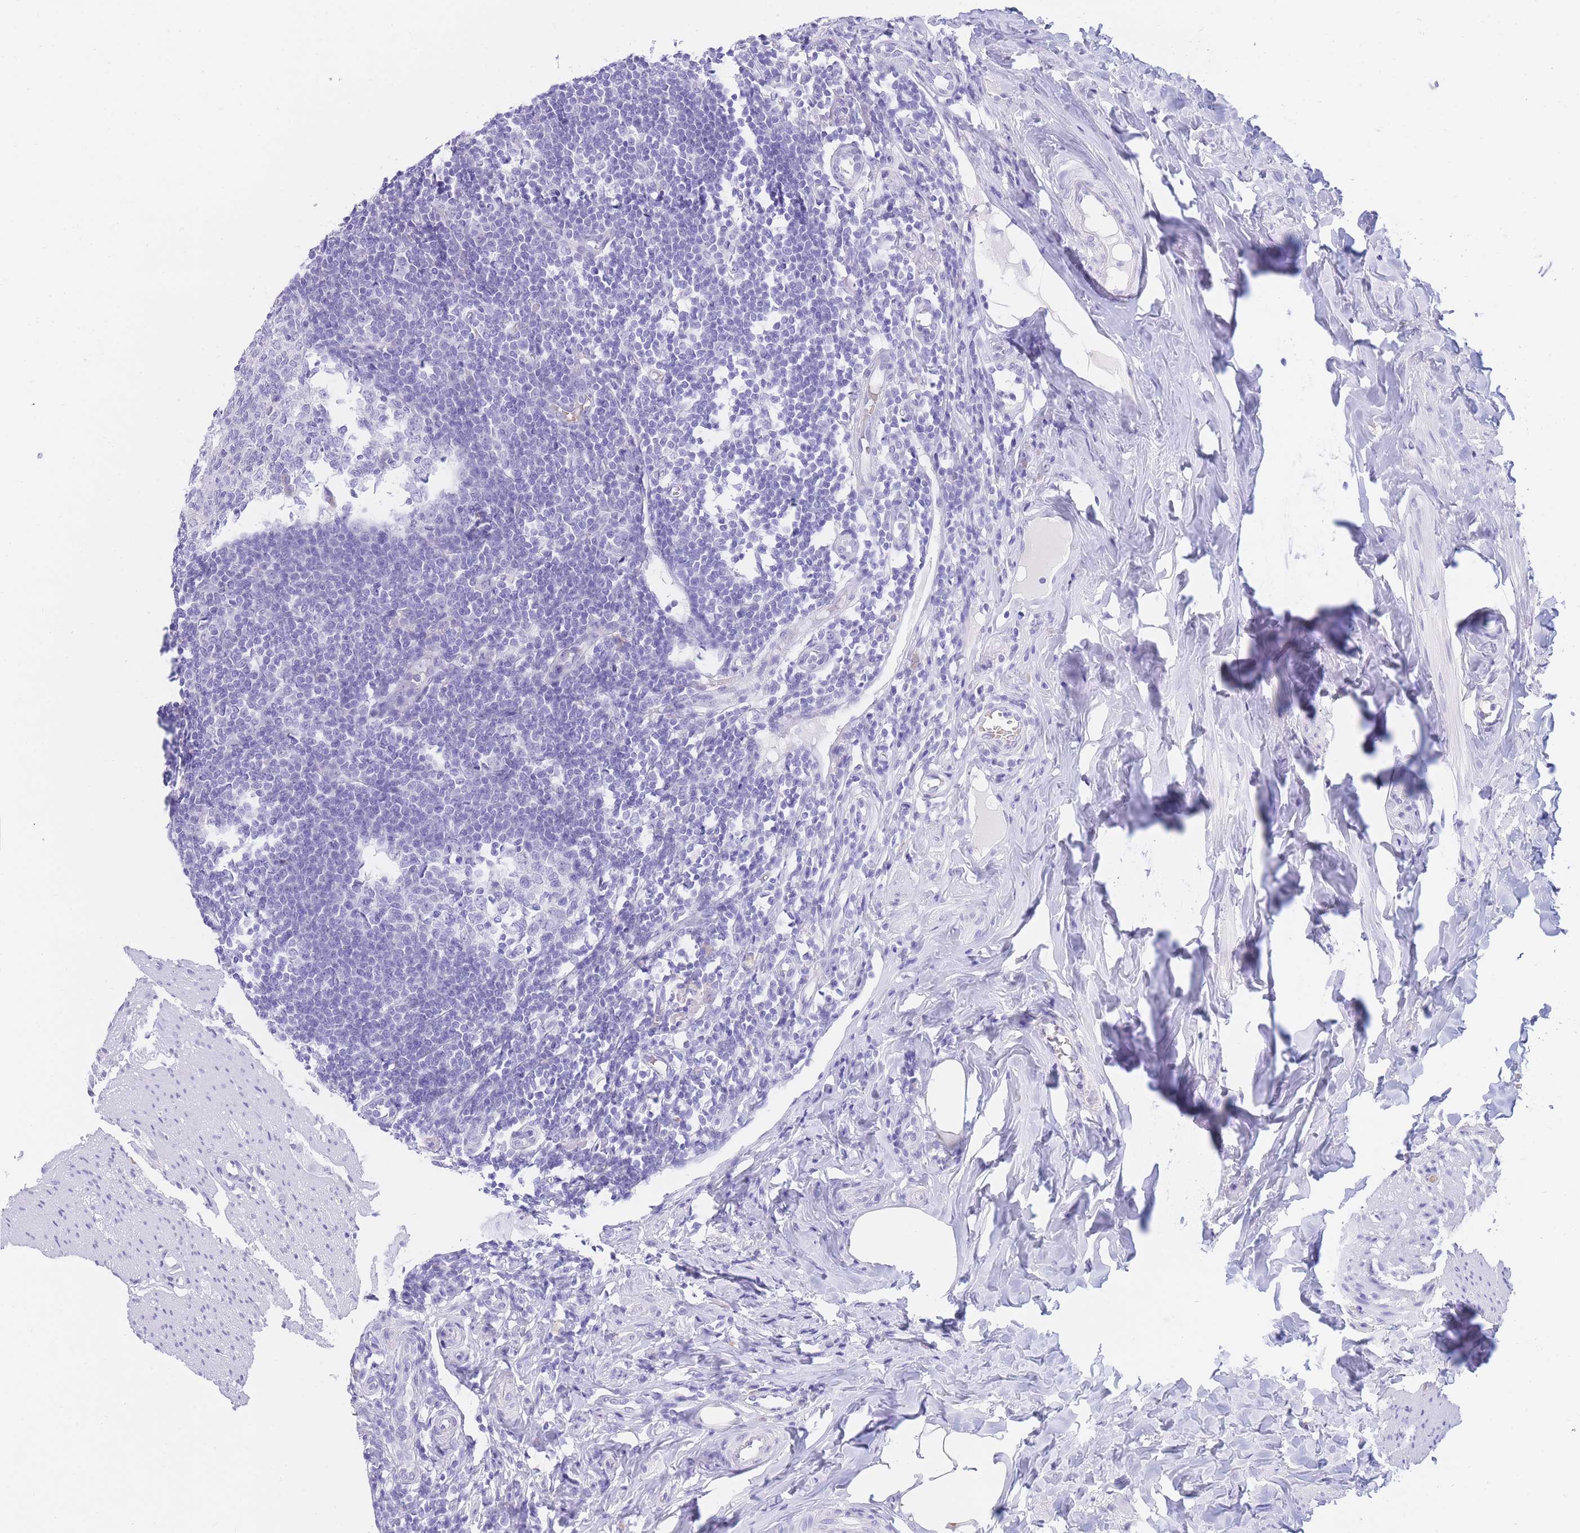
{"staining": {"intensity": "negative", "quantity": "none", "location": "none"}, "tissue": "appendix", "cell_type": "Glandular cells", "image_type": "normal", "snomed": [{"axis": "morphology", "description": "Normal tissue, NOS"}, {"axis": "topography", "description": "Appendix"}], "caption": "Glandular cells are negative for protein expression in normal human appendix. Brightfield microscopy of immunohistochemistry (IHC) stained with DAB (3,3'-diaminobenzidine) (brown) and hematoxylin (blue), captured at high magnification.", "gene": "SSUH2", "patient": {"sex": "female", "age": 33}}